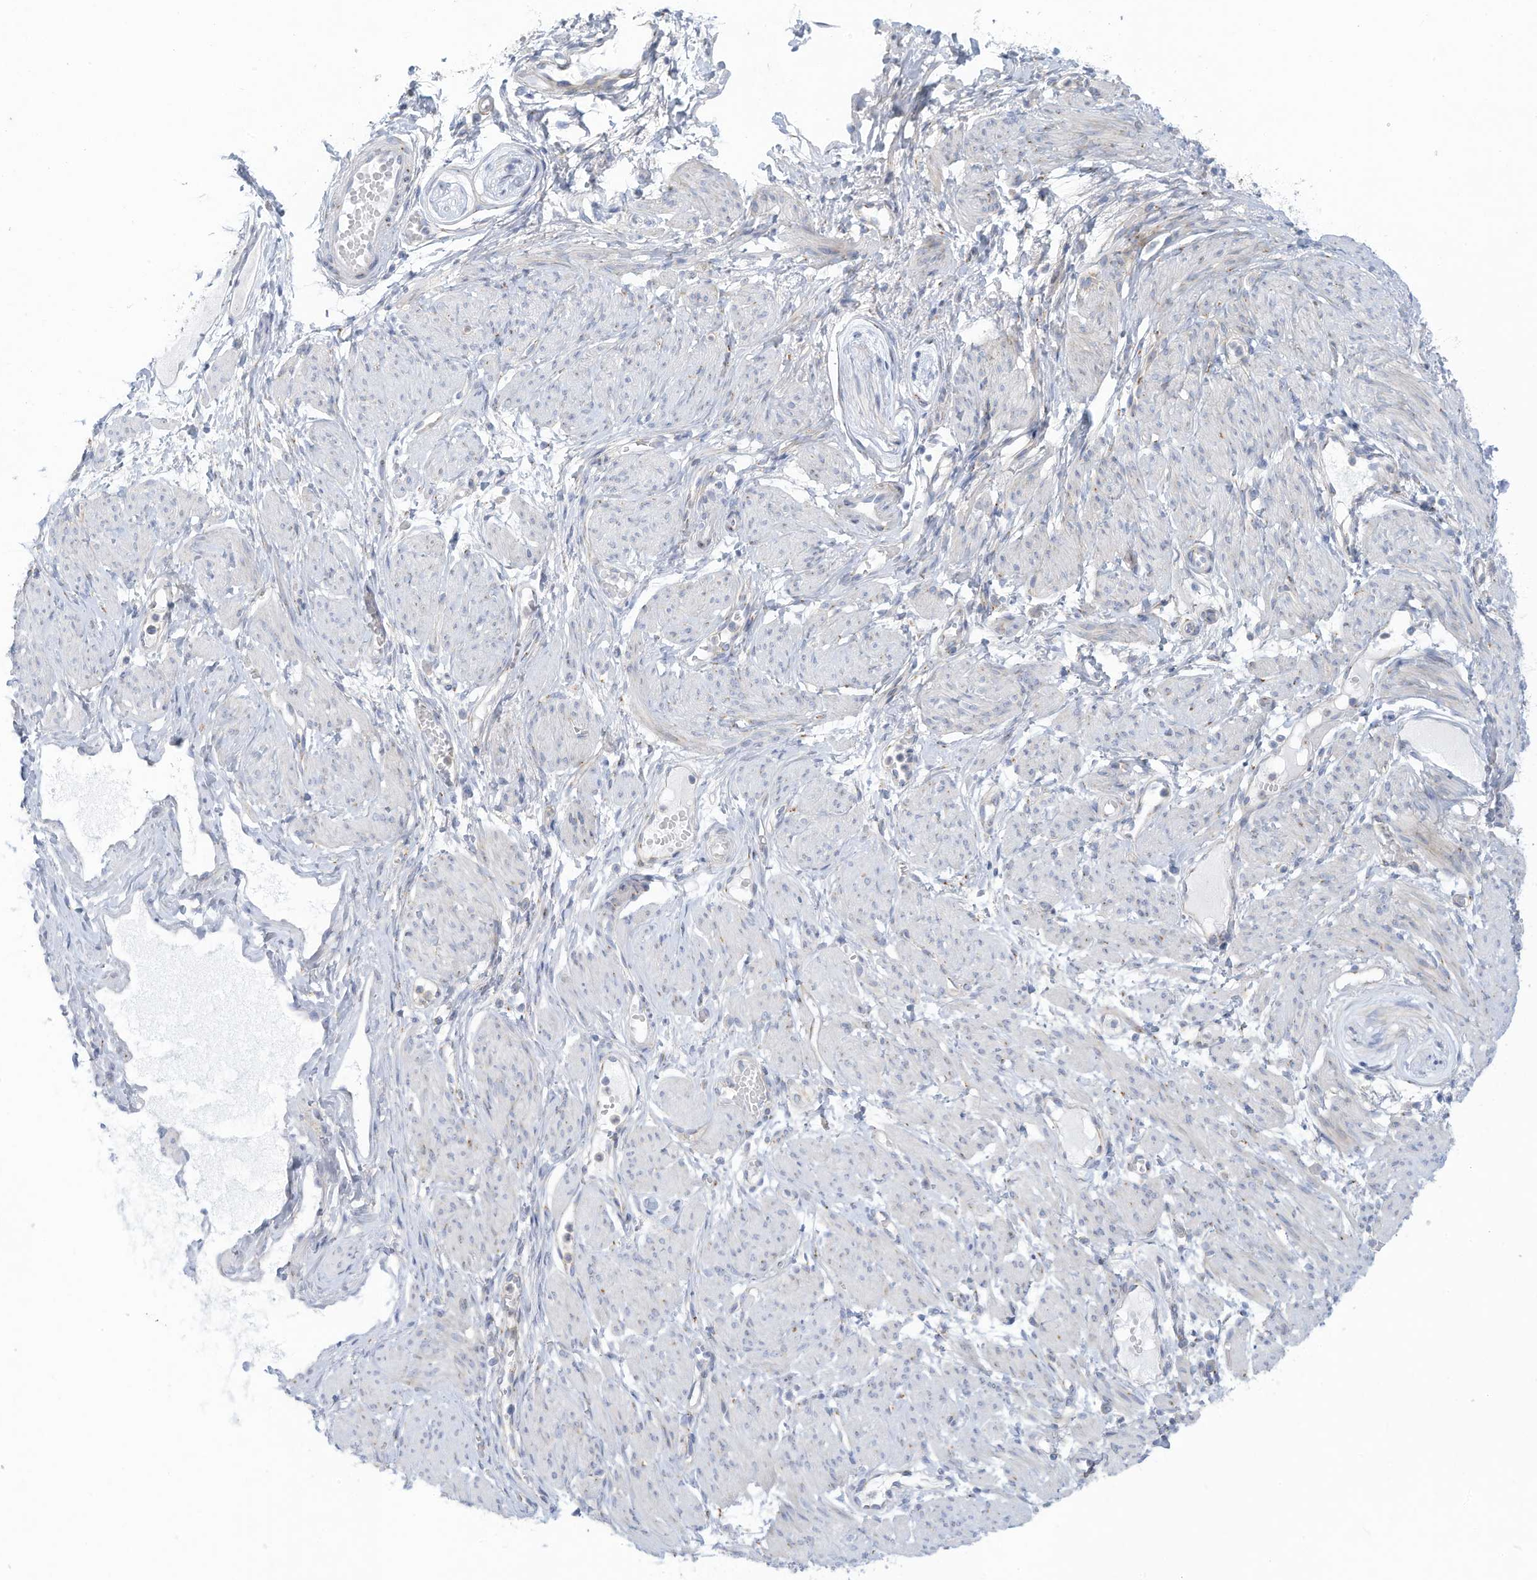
{"staining": {"intensity": "negative", "quantity": "none", "location": "none"}, "tissue": "adipose tissue", "cell_type": "Adipocytes", "image_type": "normal", "snomed": [{"axis": "morphology", "description": "Normal tissue, NOS"}, {"axis": "topography", "description": "Smooth muscle"}, {"axis": "topography", "description": "Peripheral nerve tissue"}], "caption": "This is an IHC micrograph of benign adipose tissue. There is no expression in adipocytes.", "gene": "TRMT2B", "patient": {"sex": "female", "age": 39}}